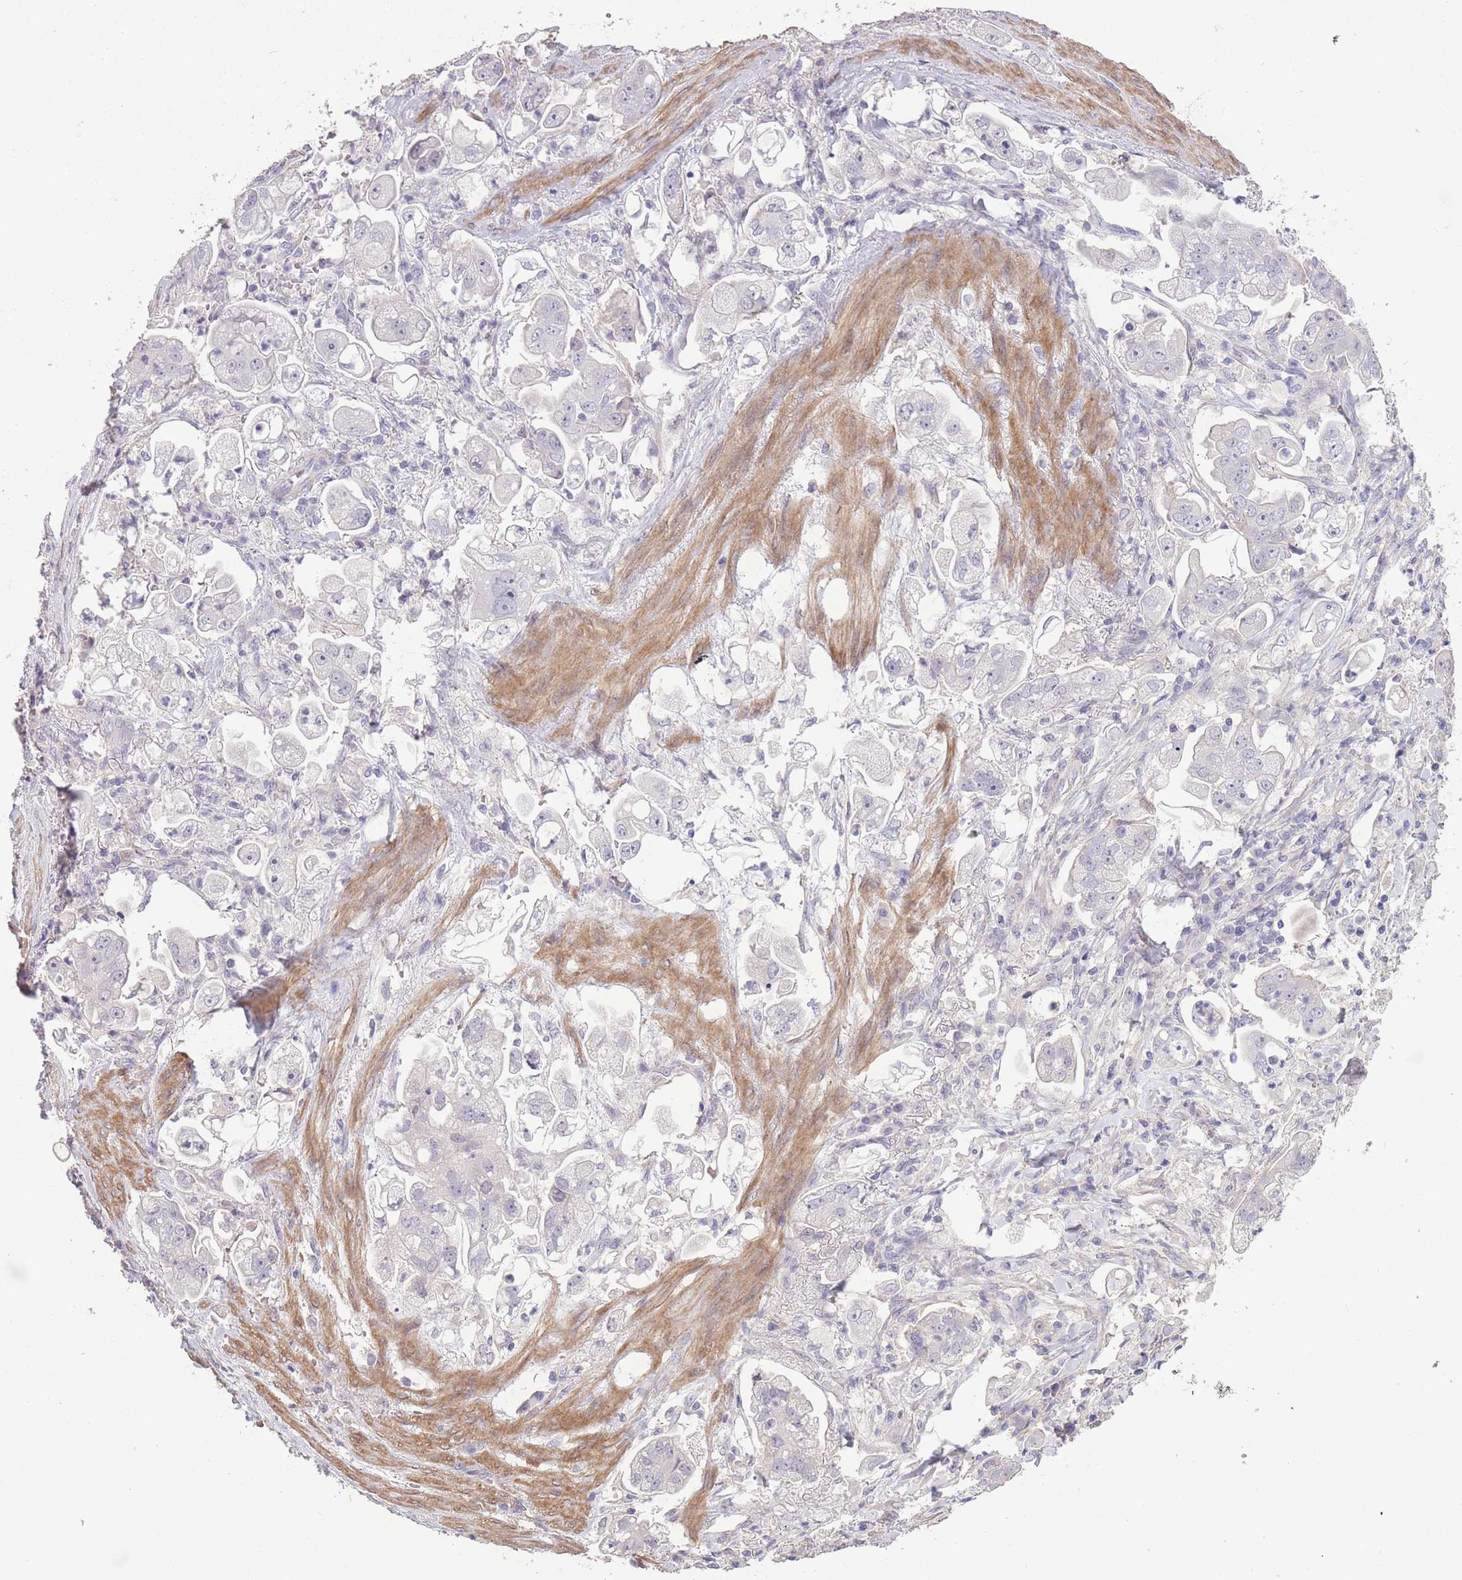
{"staining": {"intensity": "negative", "quantity": "none", "location": "none"}, "tissue": "stomach cancer", "cell_type": "Tumor cells", "image_type": "cancer", "snomed": [{"axis": "morphology", "description": "Adenocarcinoma, NOS"}, {"axis": "topography", "description": "Stomach"}], "caption": "Immunohistochemistry (IHC) photomicrograph of stomach cancer (adenocarcinoma) stained for a protein (brown), which exhibits no staining in tumor cells. (DAB (3,3'-diaminobenzidine) immunohistochemistry with hematoxylin counter stain).", "gene": "RSPH10B", "patient": {"sex": "male", "age": 62}}